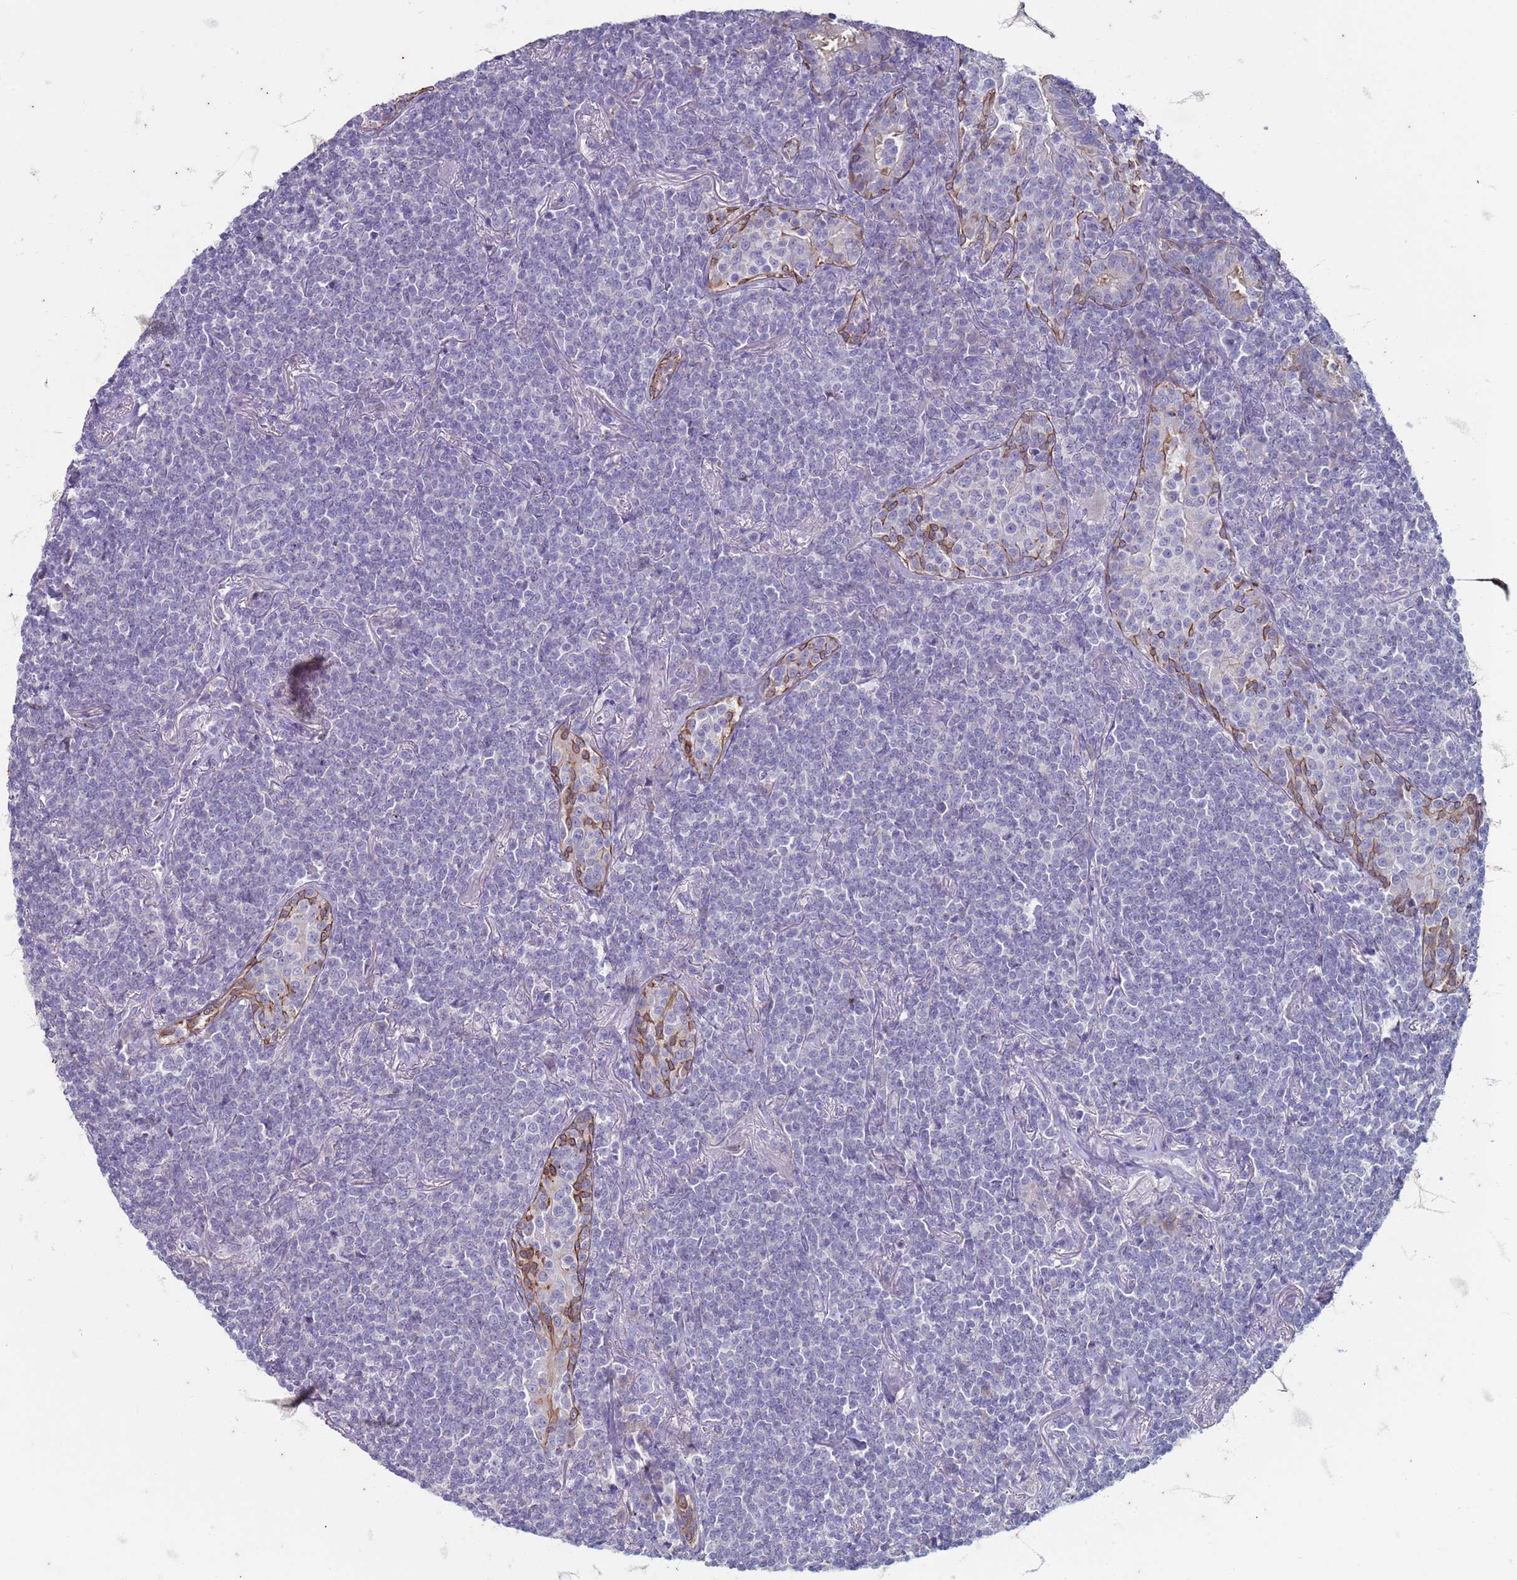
{"staining": {"intensity": "negative", "quantity": "none", "location": "none"}, "tissue": "lymphoma", "cell_type": "Tumor cells", "image_type": "cancer", "snomed": [{"axis": "morphology", "description": "Malignant lymphoma, non-Hodgkin's type, Low grade"}, {"axis": "topography", "description": "Lung"}], "caption": "A histopathology image of human malignant lymphoma, non-Hodgkin's type (low-grade) is negative for staining in tumor cells.", "gene": "SUCO", "patient": {"sex": "female", "age": 71}}